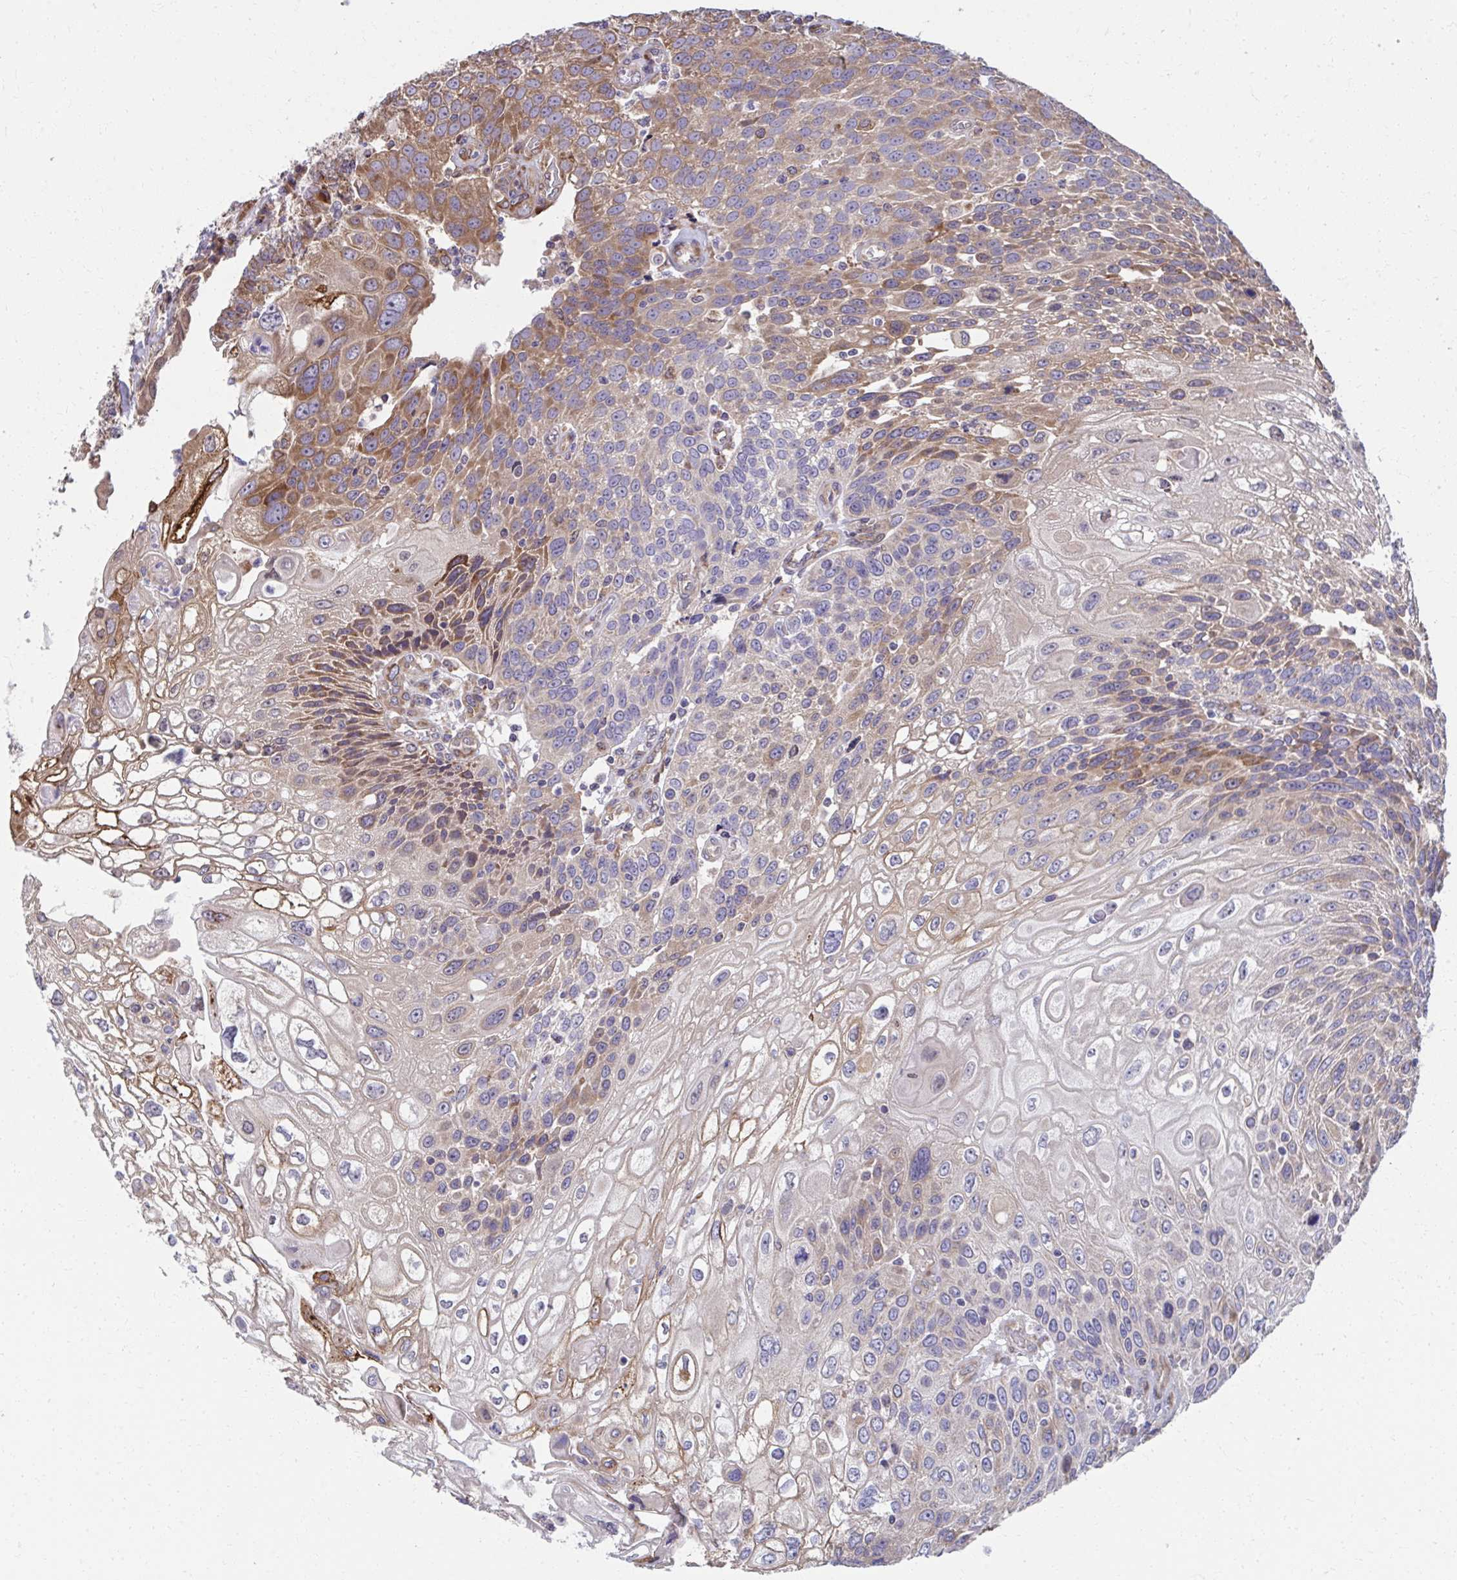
{"staining": {"intensity": "moderate", "quantity": "25%-75%", "location": "cytoplasmic/membranous"}, "tissue": "urothelial cancer", "cell_type": "Tumor cells", "image_type": "cancer", "snomed": [{"axis": "morphology", "description": "Urothelial carcinoma, High grade"}, {"axis": "topography", "description": "Urinary bladder"}], "caption": "Immunohistochemistry staining of high-grade urothelial carcinoma, which shows medium levels of moderate cytoplasmic/membranous staining in approximately 25%-75% of tumor cells indicating moderate cytoplasmic/membranous protein expression. The staining was performed using DAB (3,3'-diaminobenzidine) (brown) for protein detection and nuclei were counterstained in hematoxylin (blue).", "gene": "ZNF778", "patient": {"sex": "female", "age": 70}}